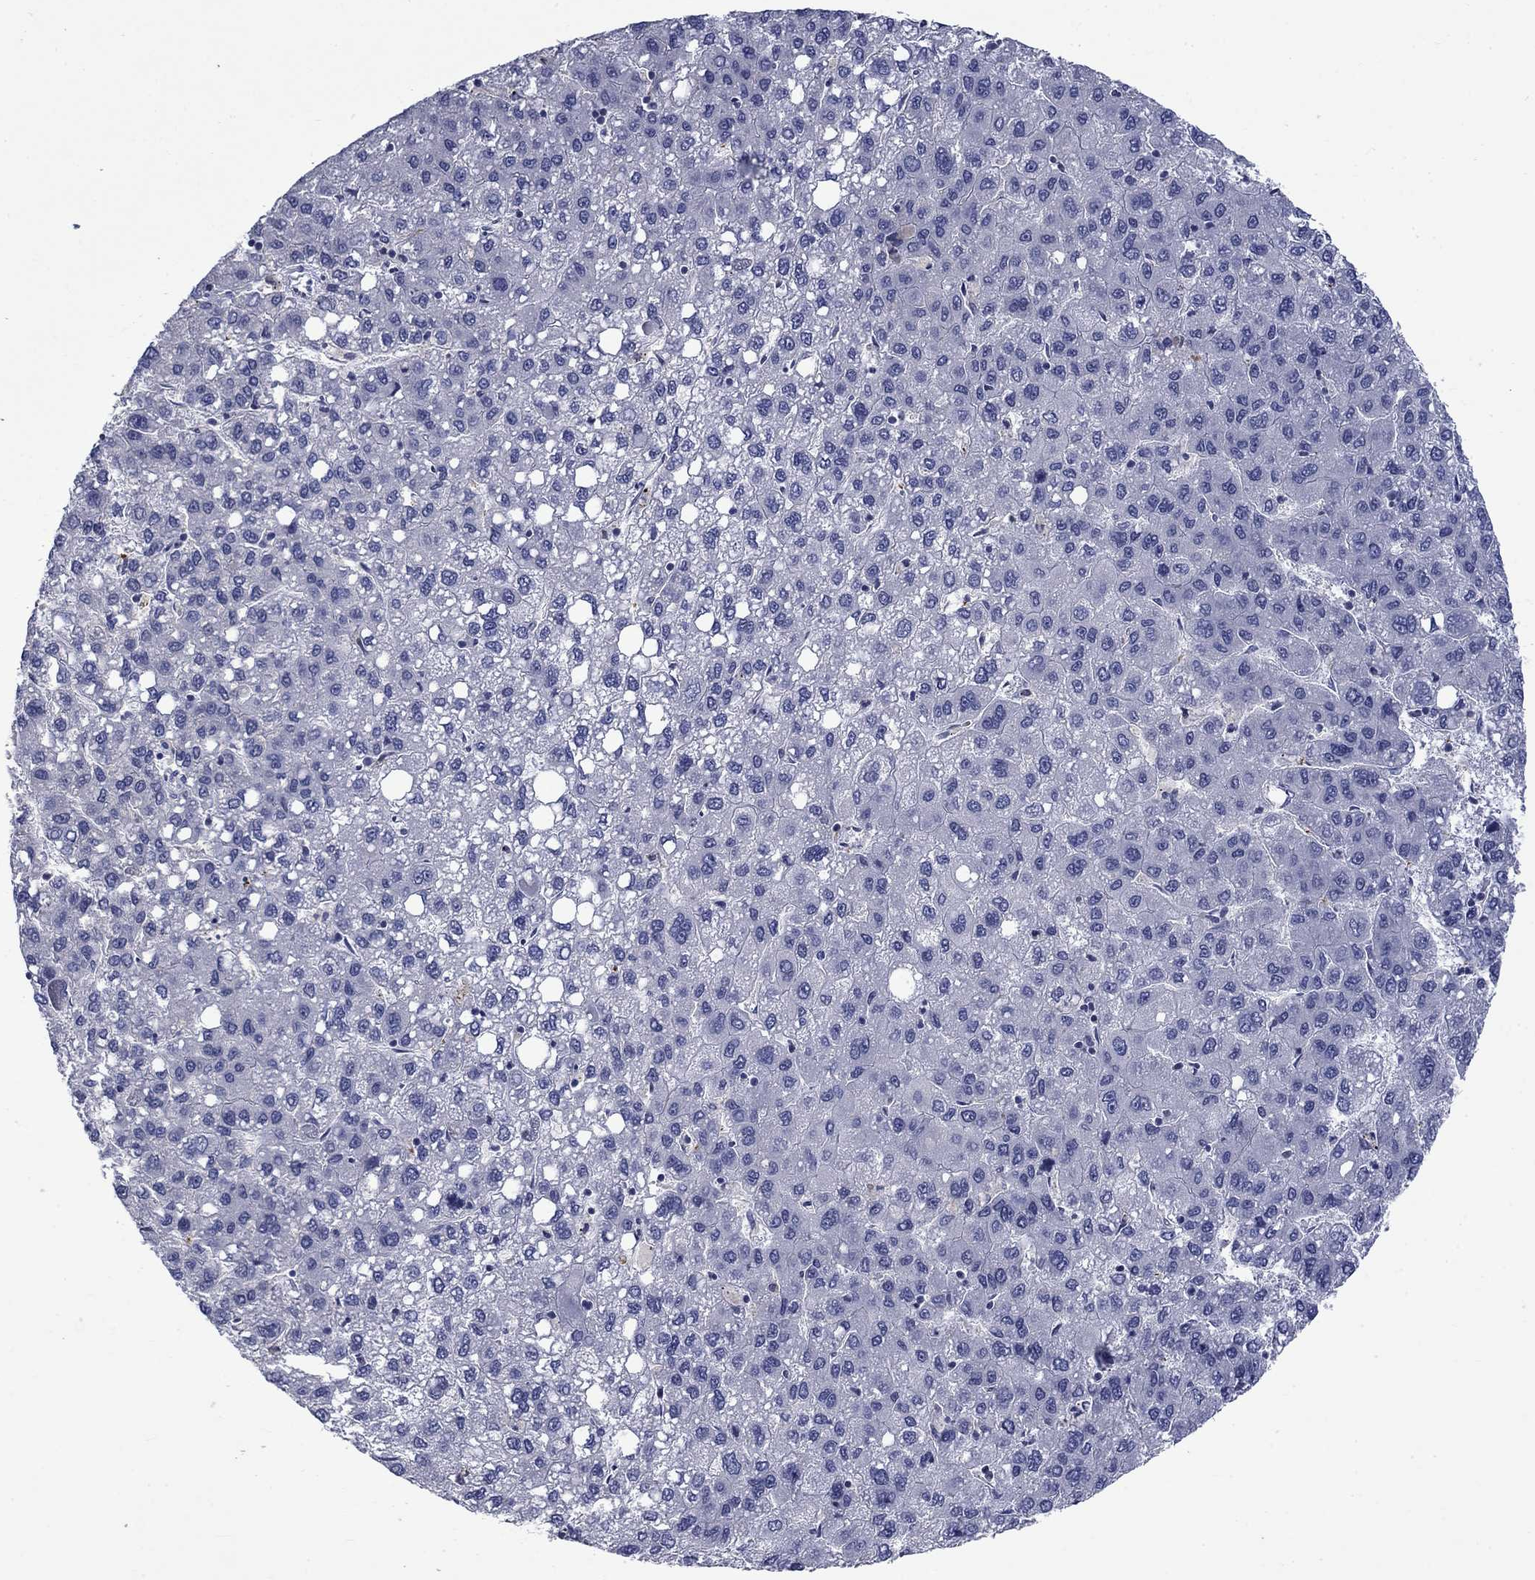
{"staining": {"intensity": "negative", "quantity": "none", "location": "none"}, "tissue": "liver cancer", "cell_type": "Tumor cells", "image_type": "cancer", "snomed": [{"axis": "morphology", "description": "Carcinoma, Hepatocellular, NOS"}, {"axis": "topography", "description": "Liver"}], "caption": "A high-resolution photomicrograph shows IHC staining of liver hepatocellular carcinoma, which shows no significant positivity in tumor cells. (Stains: DAB (3,3'-diaminobenzidine) IHC with hematoxylin counter stain, Microscopy: brightfield microscopy at high magnification).", "gene": "PLEK", "patient": {"sex": "female", "age": 82}}